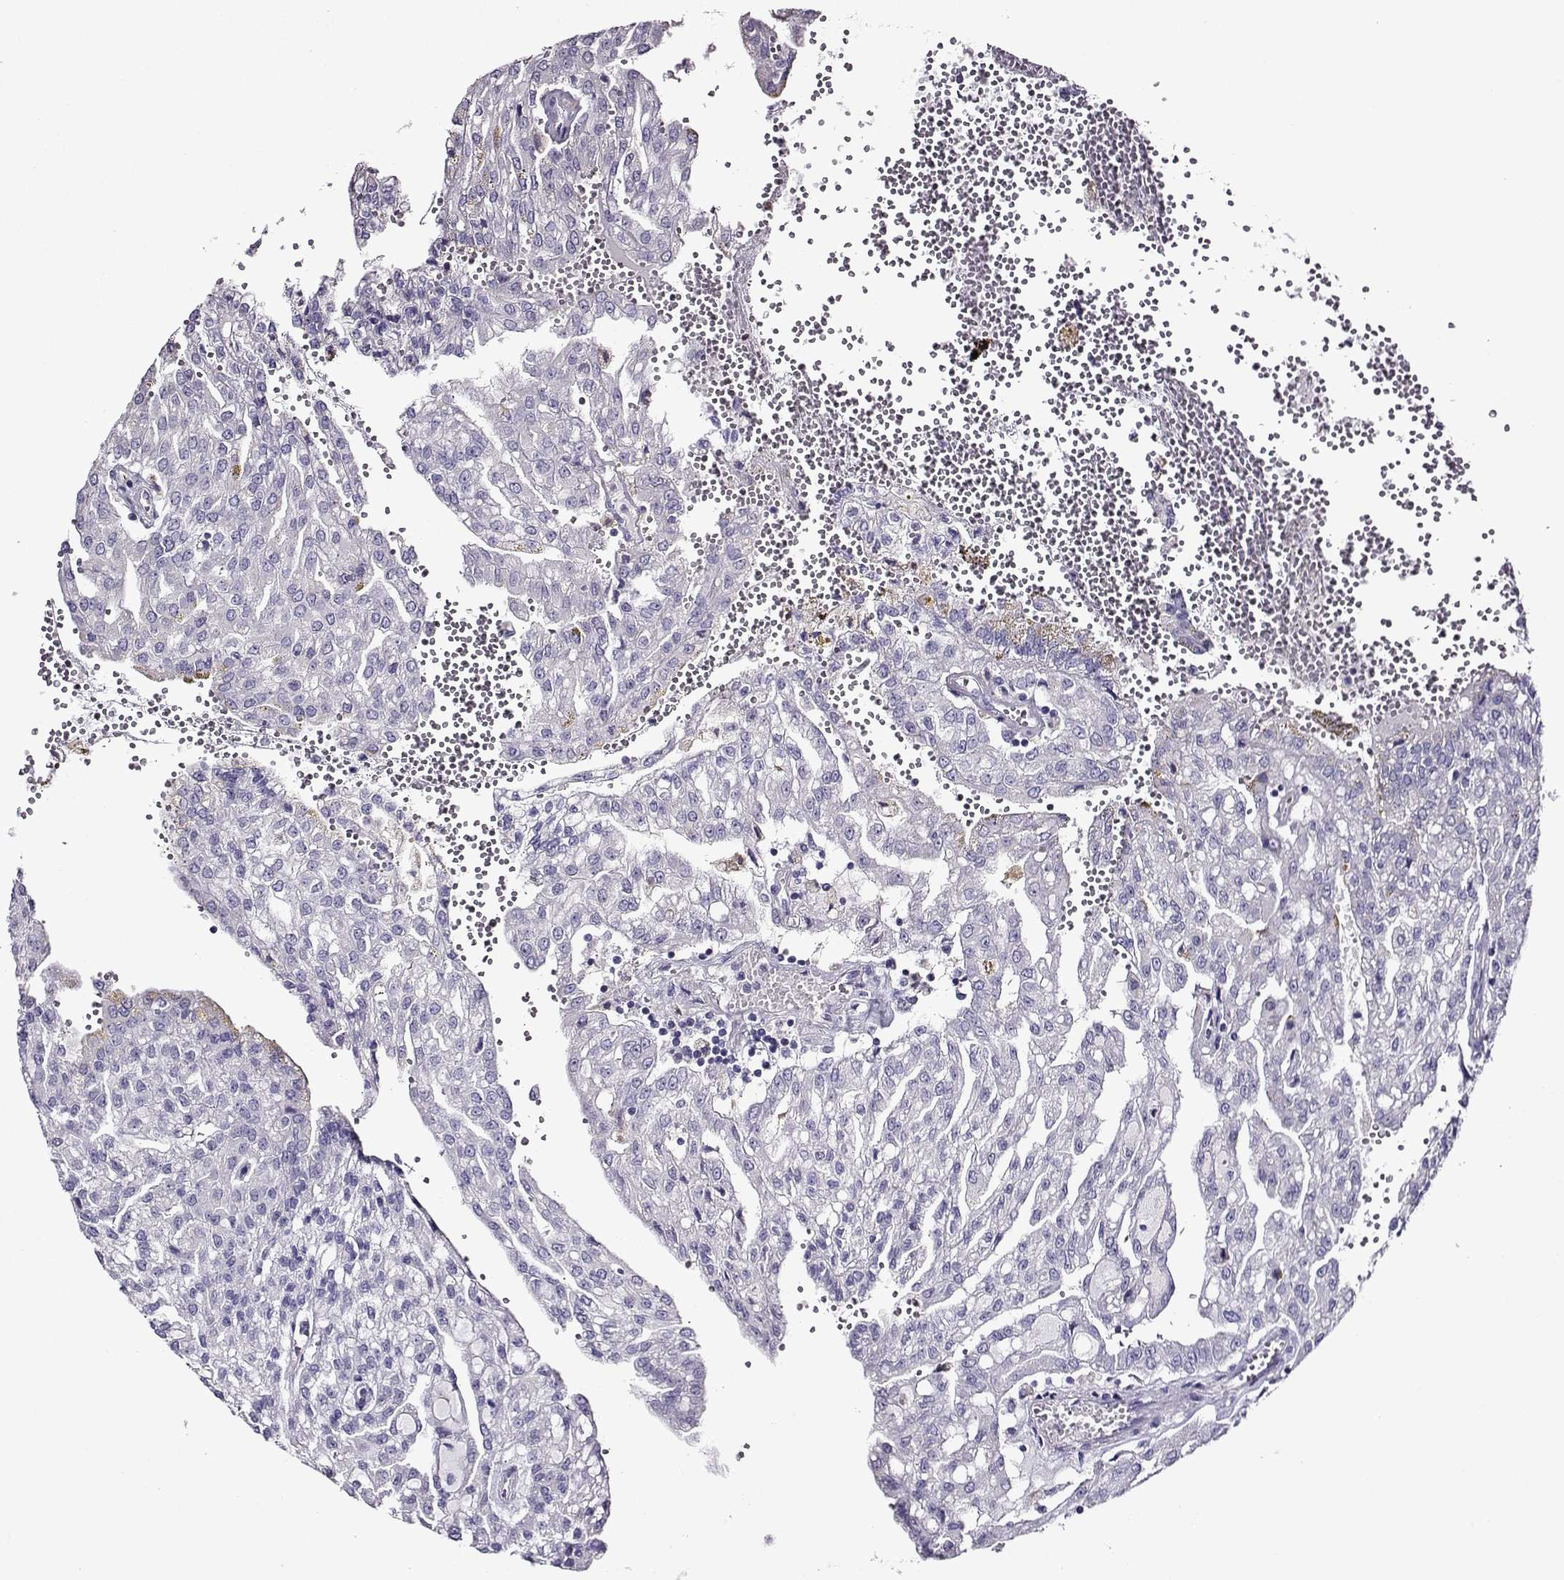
{"staining": {"intensity": "negative", "quantity": "none", "location": "none"}, "tissue": "renal cancer", "cell_type": "Tumor cells", "image_type": "cancer", "snomed": [{"axis": "morphology", "description": "Adenocarcinoma, NOS"}, {"axis": "topography", "description": "Kidney"}], "caption": "Immunohistochemistry image of human renal cancer stained for a protein (brown), which displays no staining in tumor cells.", "gene": "TMEM266", "patient": {"sex": "male", "age": 63}}